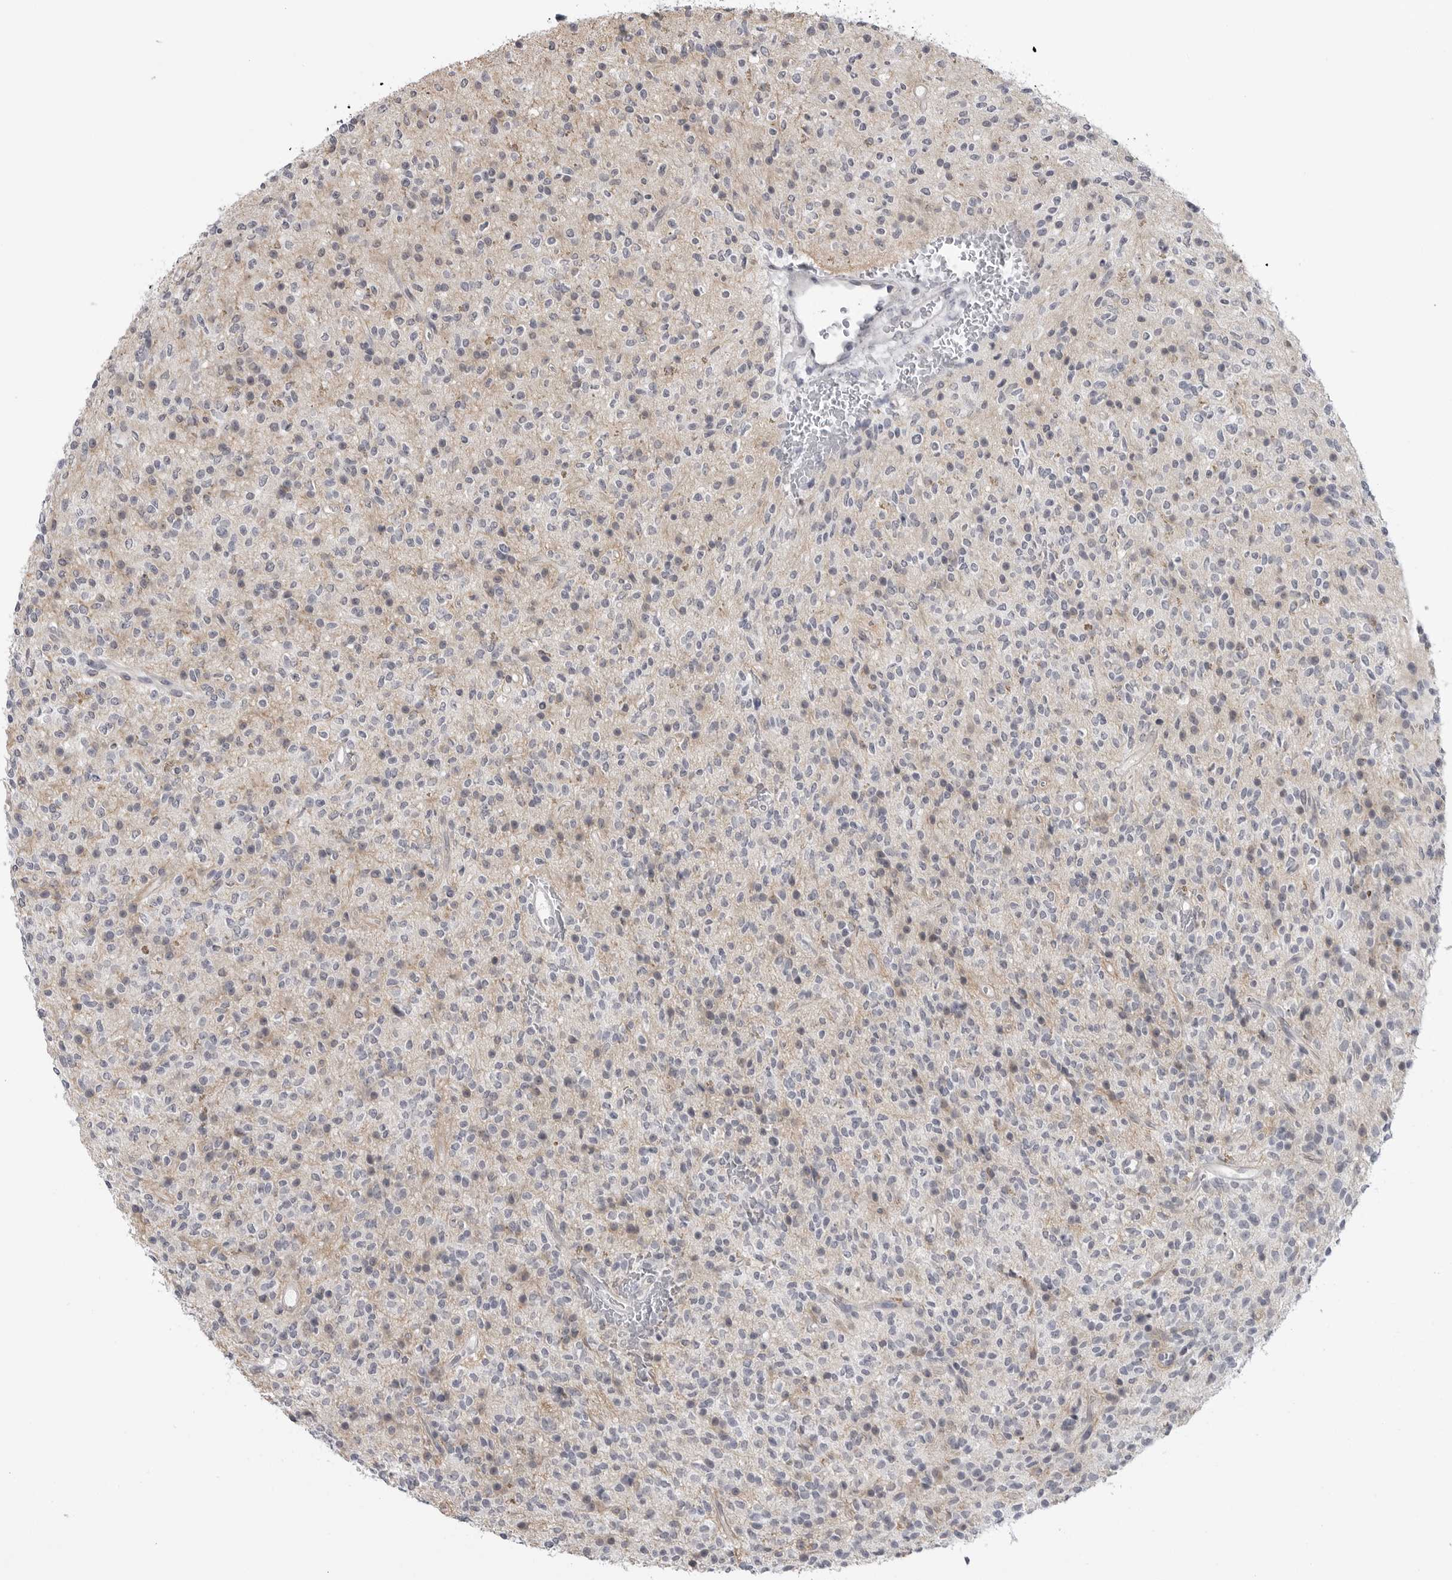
{"staining": {"intensity": "negative", "quantity": "none", "location": "none"}, "tissue": "glioma", "cell_type": "Tumor cells", "image_type": "cancer", "snomed": [{"axis": "morphology", "description": "Glioma, malignant, High grade"}, {"axis": "topography", "description": "Brain"}], "caption": "IHC image of human glioma stained for a protein (brown), which shows no expression in tumor cells.", "gene": "LRRC45", "patient": {"sex": "male", "age": 34}}